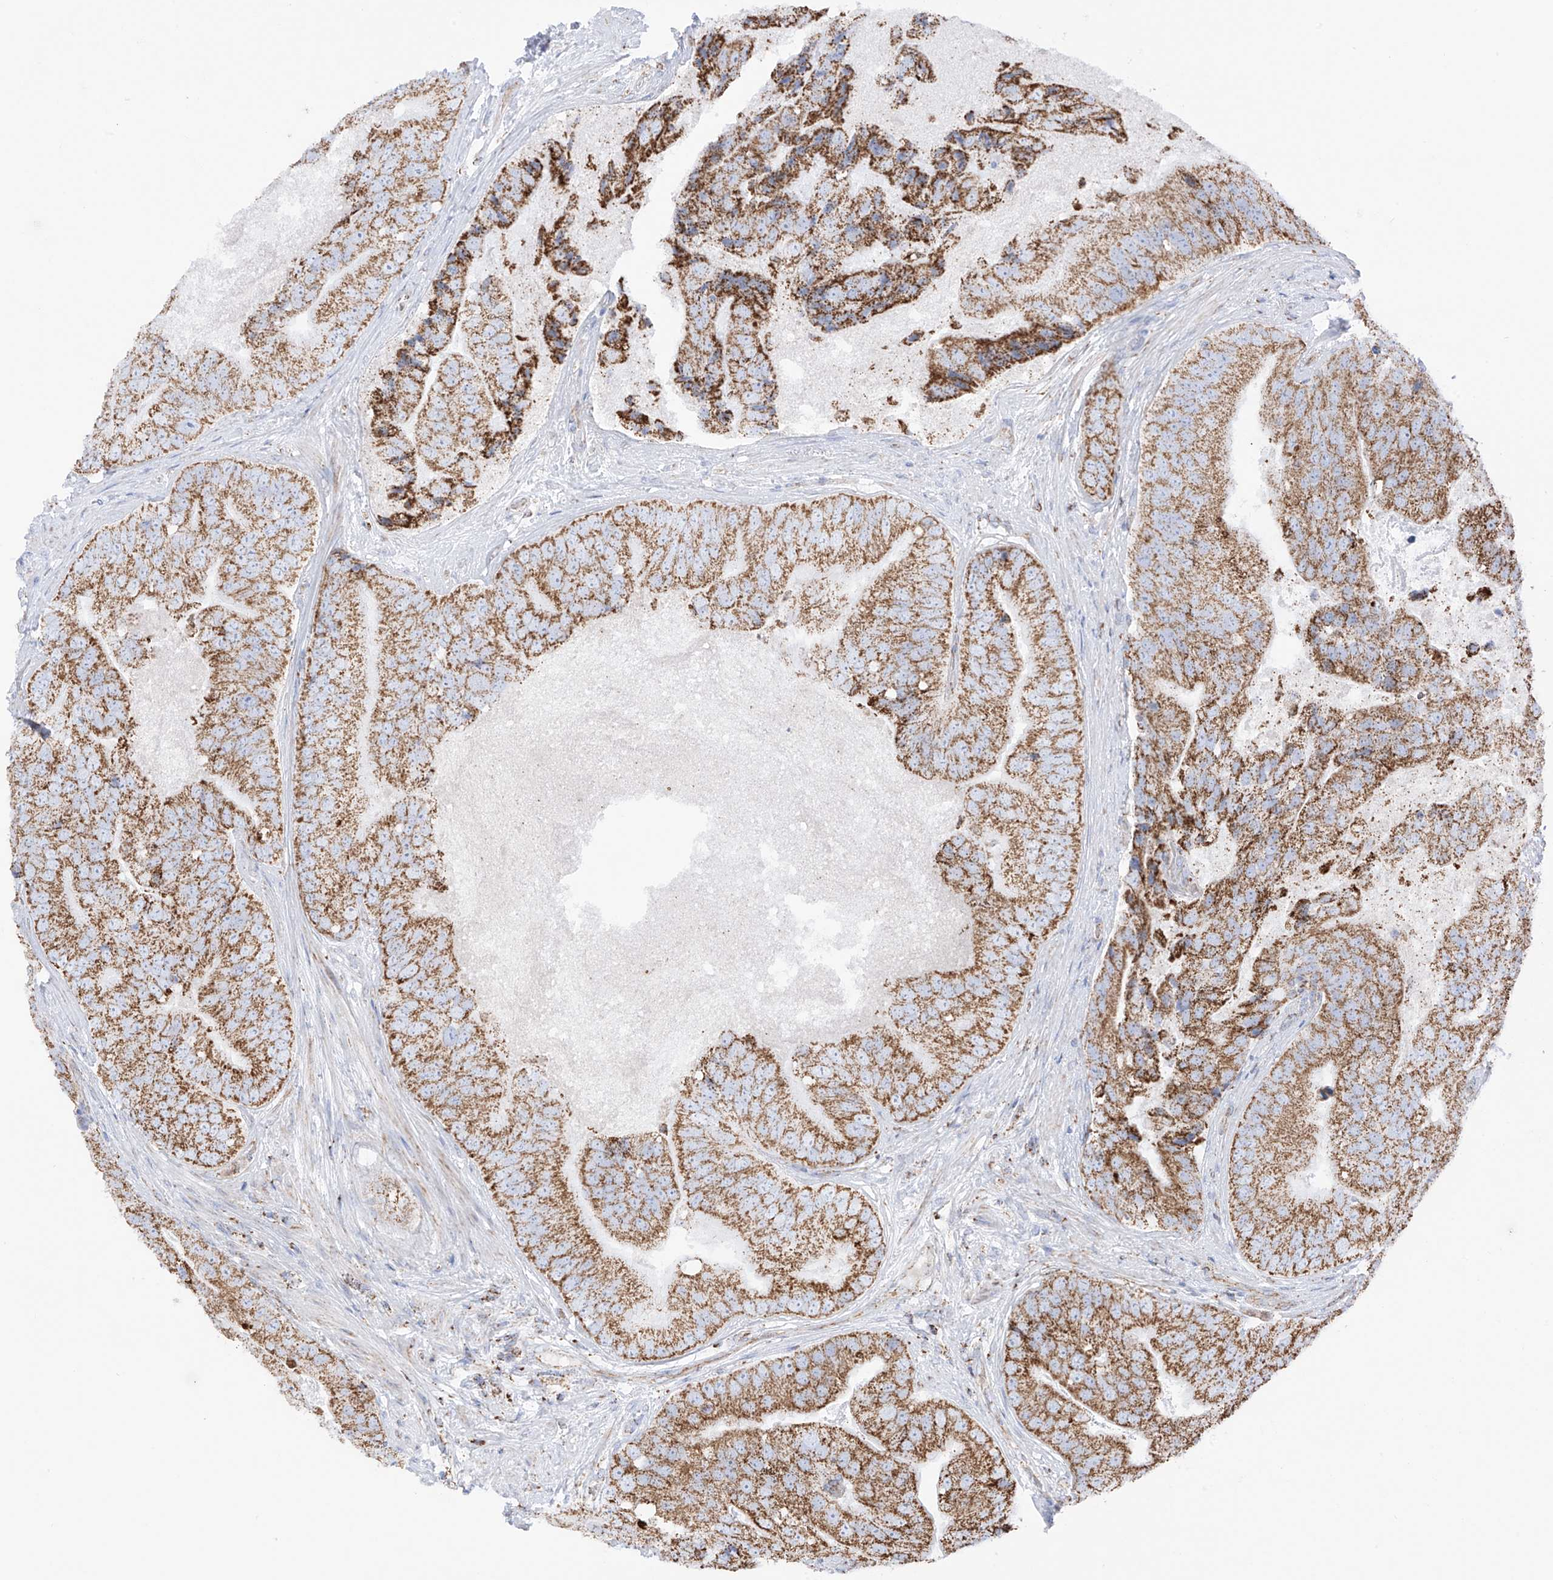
{"staining": {"intensity": "moderate", "quantity": ">75%", "location": "cytoplasmic/membranous"}, "tissue": "prostate cancer", "cell_type": "Tumor cells", "image_type": "cancer", "snomed": [{"axis": "morphology", "description": "Adenocarcinoma, High grade"}, {"axis": "topography", "description": "Prostate"}], "caption": "Immunohistochemical staining of human prostate high-grade adenocarcinoma exhibits moderate cytoplasmic/membranous protein expression in about >75% of tumor cells.", "gene": "XKR3", "patient": {"sex": "male", "age": 70}}